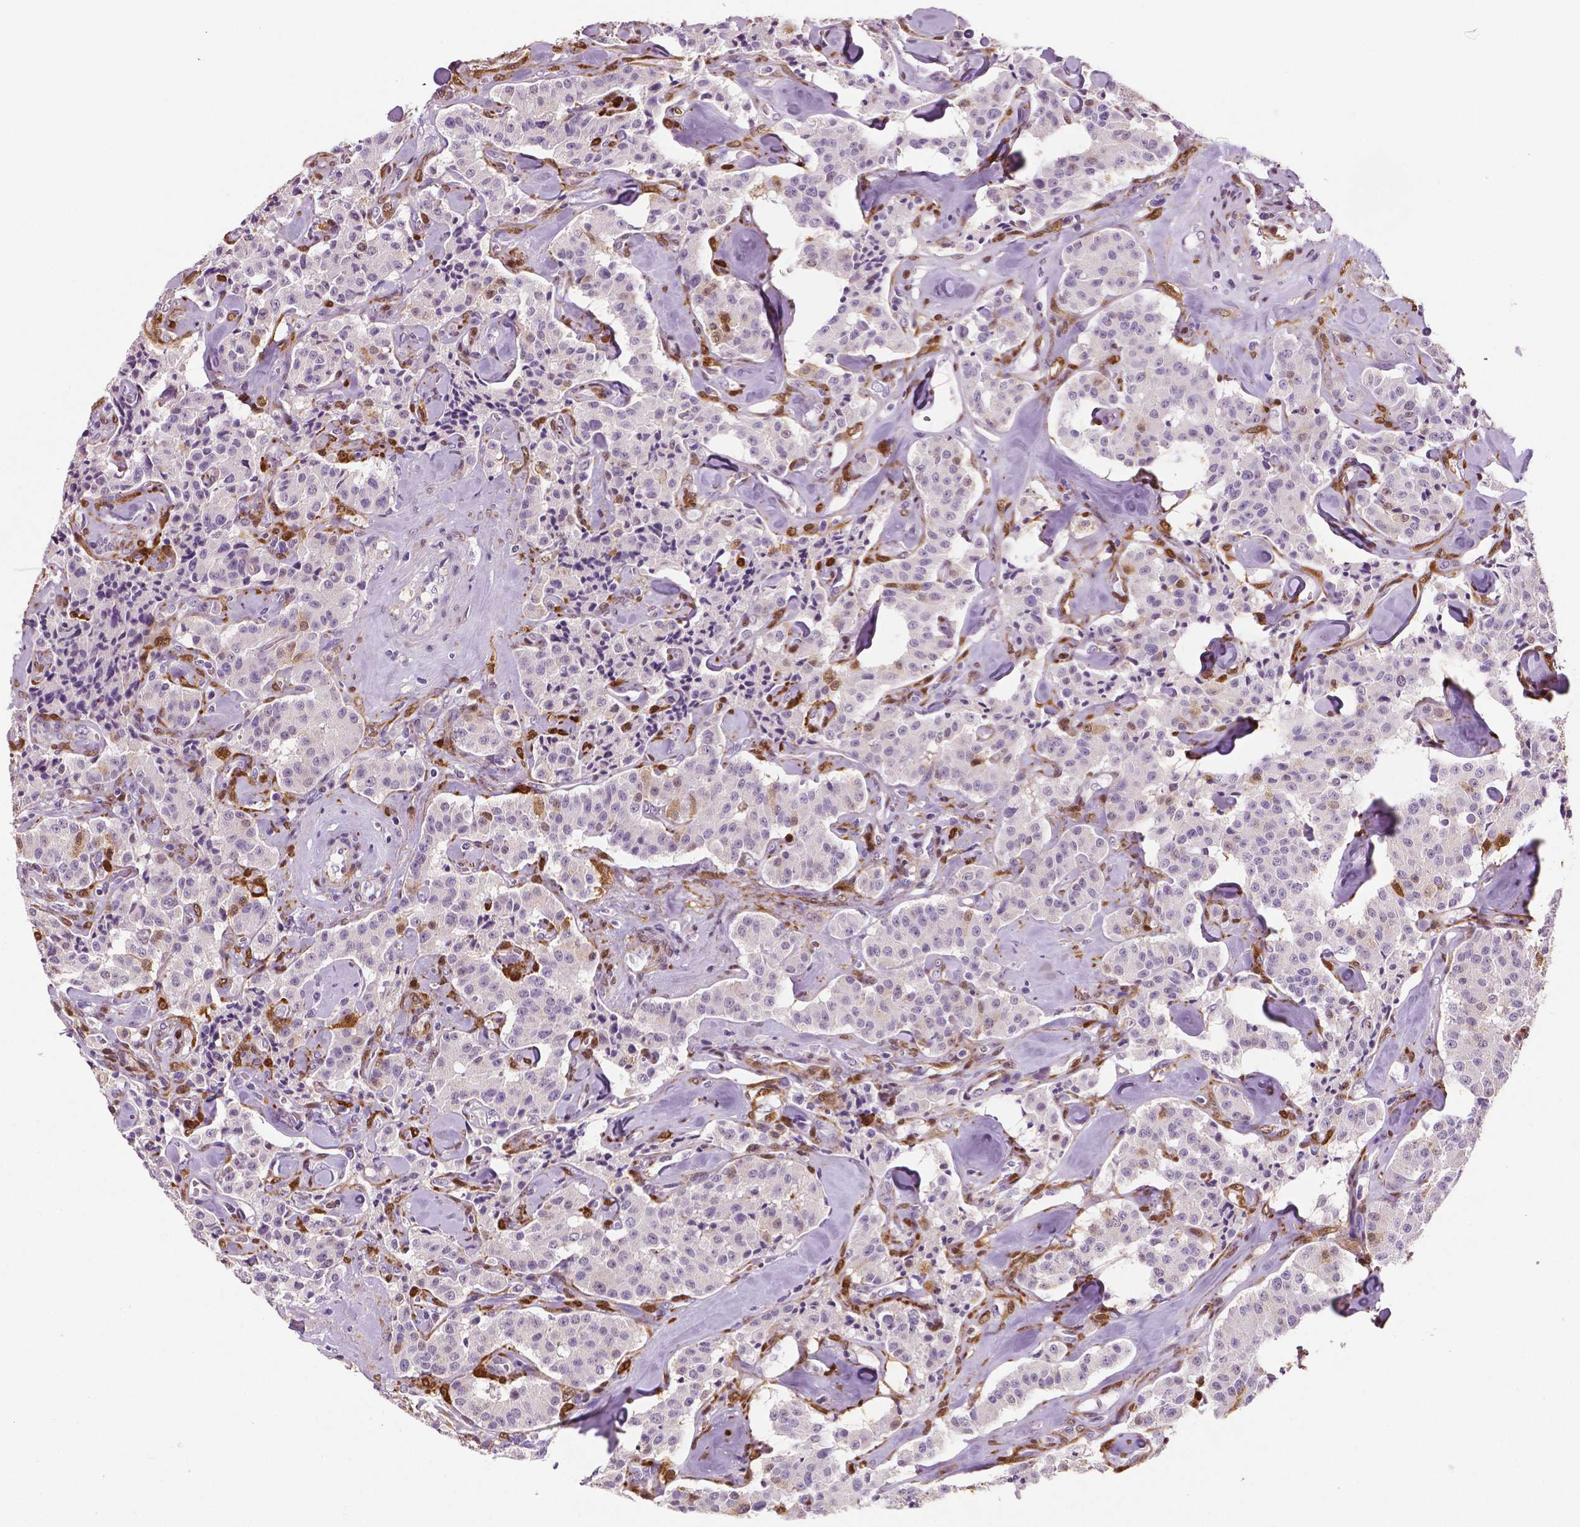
{"staining": {"intensity": "negative", "quantity": "none", "location": "none"}, "tissue": "carcinoid", "cell_type": "Tumor cells", "image_type": "cancer", "snomed": [{"axis": "morphology", "description": "Carcinoid, malignant, NOS"}, {"axis": "topography", "description": "Pancreas"}], "caption": "Malignant carcinoid stained for a protein using immunohistochemistry (IHC) demonstrates no expression tumor cells.", "gene": "PHGDH", "patient": {"sex": "male", "age": 41}}